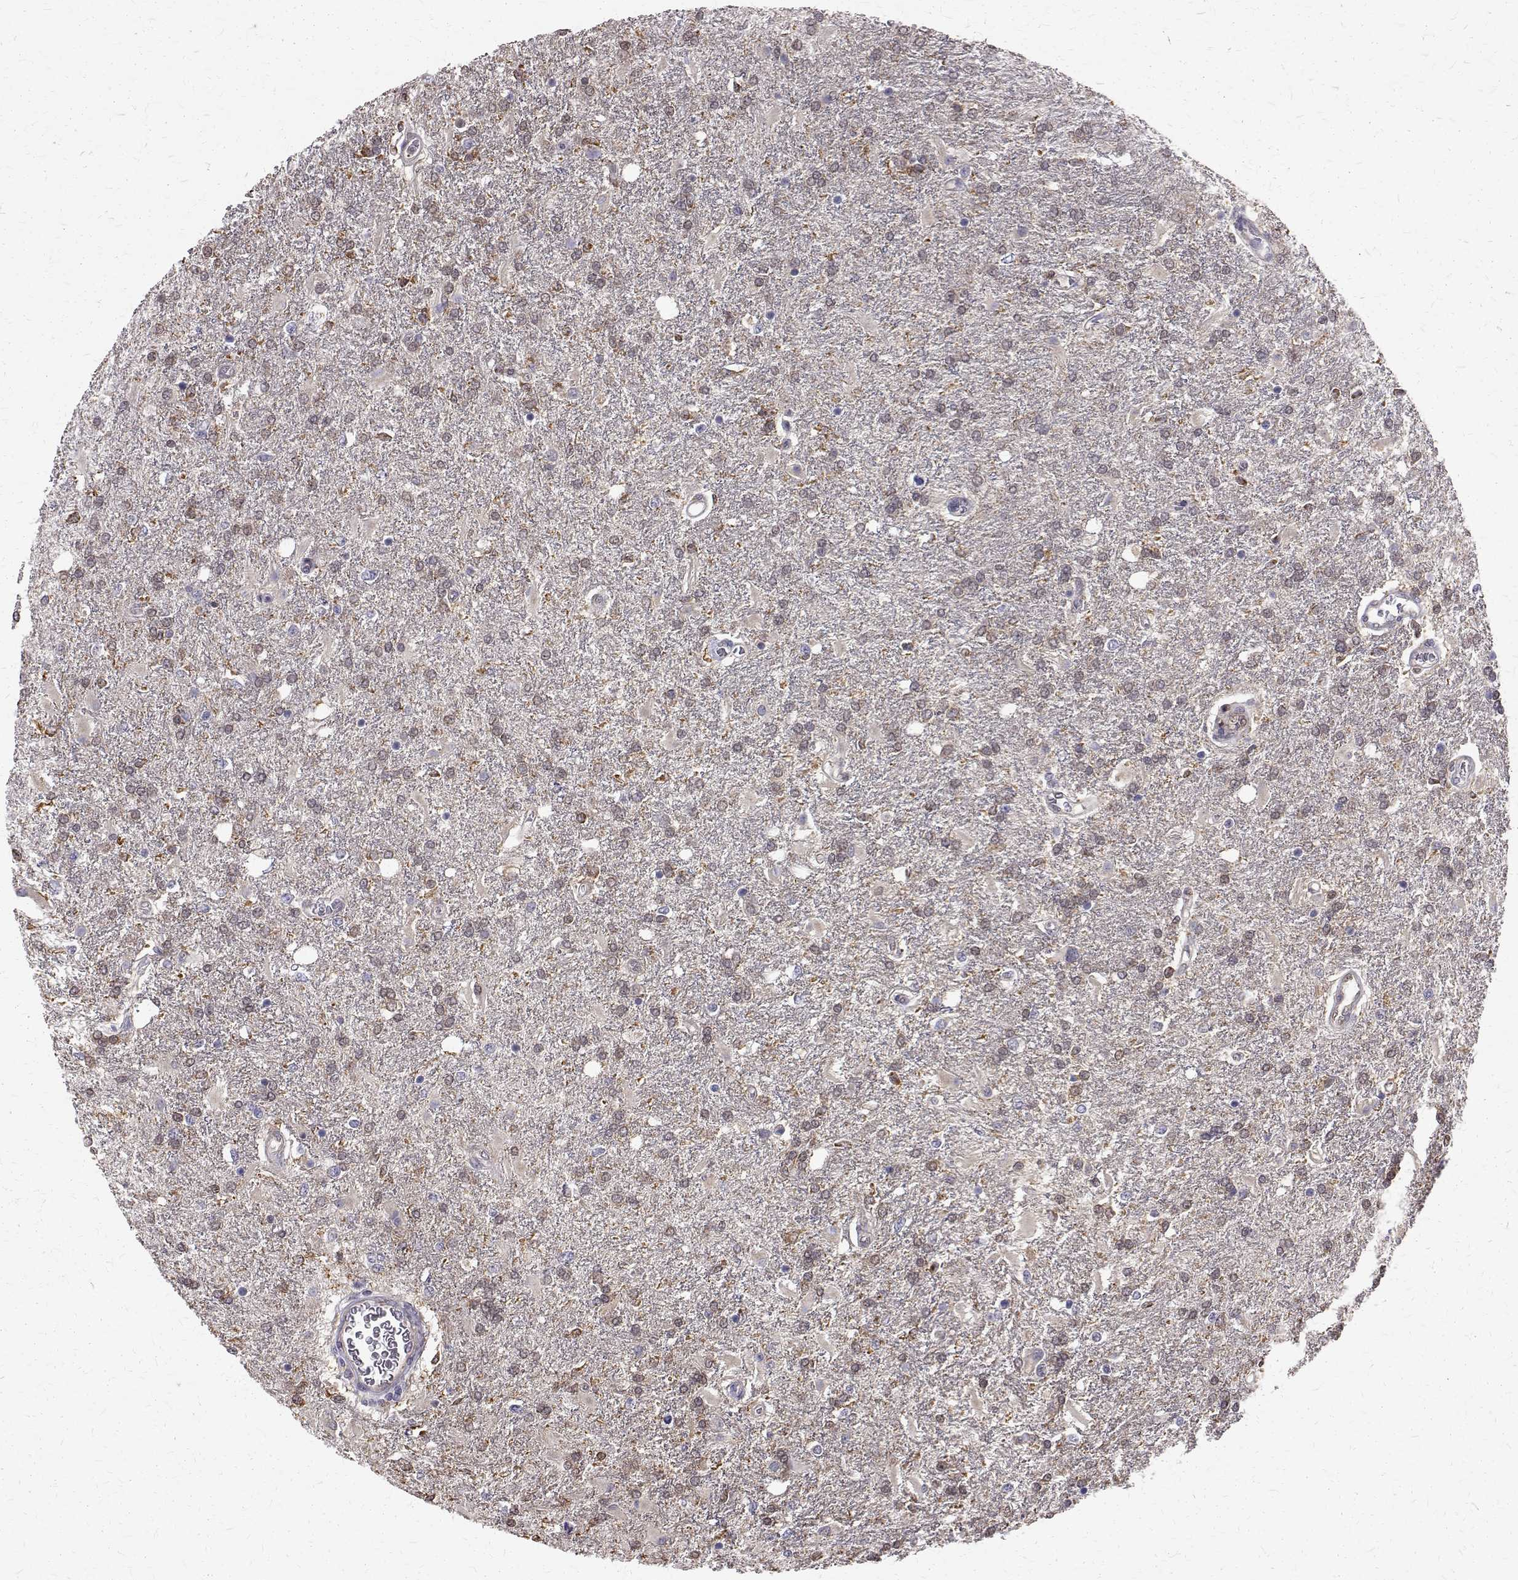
{"staining": {"intensity": "moderate", "quantity": "<25%", "location": "nuclear"}, "tissue": "glioma", "cell_type": "Tumor cells", "image_type": "cancer", "snomed": [{"axis": "morphology", "description": "Glioma, malignant, High grade"}, {"axis": "topography", "description": "Cerebral cortex"}], "caption": "Malignant high-grade glioma stained with DAB immunohistochemistry (IHC) shows low levels of moderate nuclear positivity in approximately <25% of tumor cells.", "gene": "CCDC89", "patient": {"sex": "male", "age": 79}}